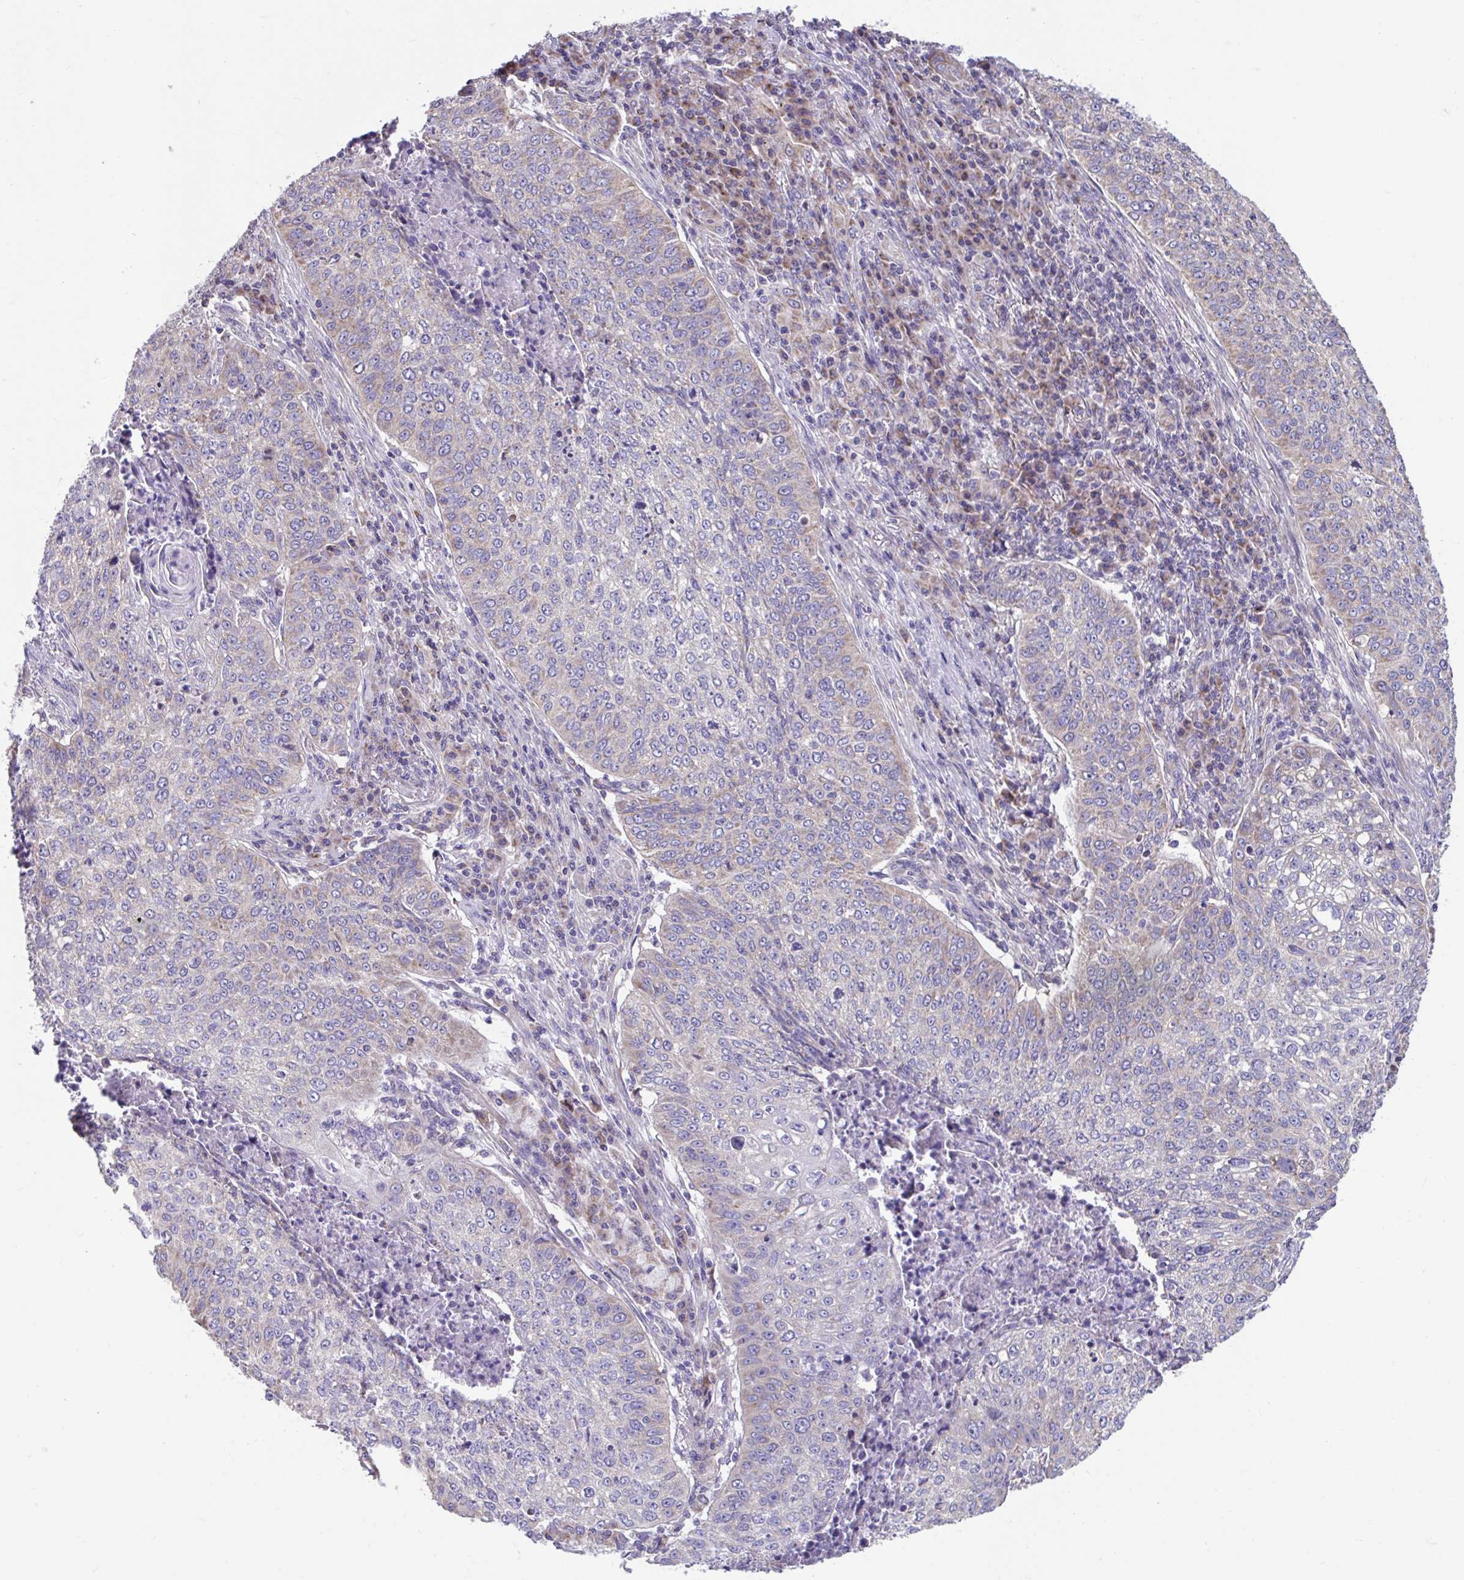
{"staining": {"intensity": "moderate", "quantity": "25%-75%", "location": "cytoplasmic/membranous"}, "tissue": "lung cancer", "cell_type": "Tumor cells", "image_type": "cancer", "snomed": [{"axis": "morphology", "description": "Squamous cell carcinoma, NOS"}, {"axis": "topography", "description": "Lung"}], "caption": "Protein expression analysis of squamous cell carcinoma (lung) displays moderate cytoplasmic/membranous staining in approximately 25%-75% of tumor cells.", "gene": "LINGO4", "patient": {"sex": "male", "age": 63}}